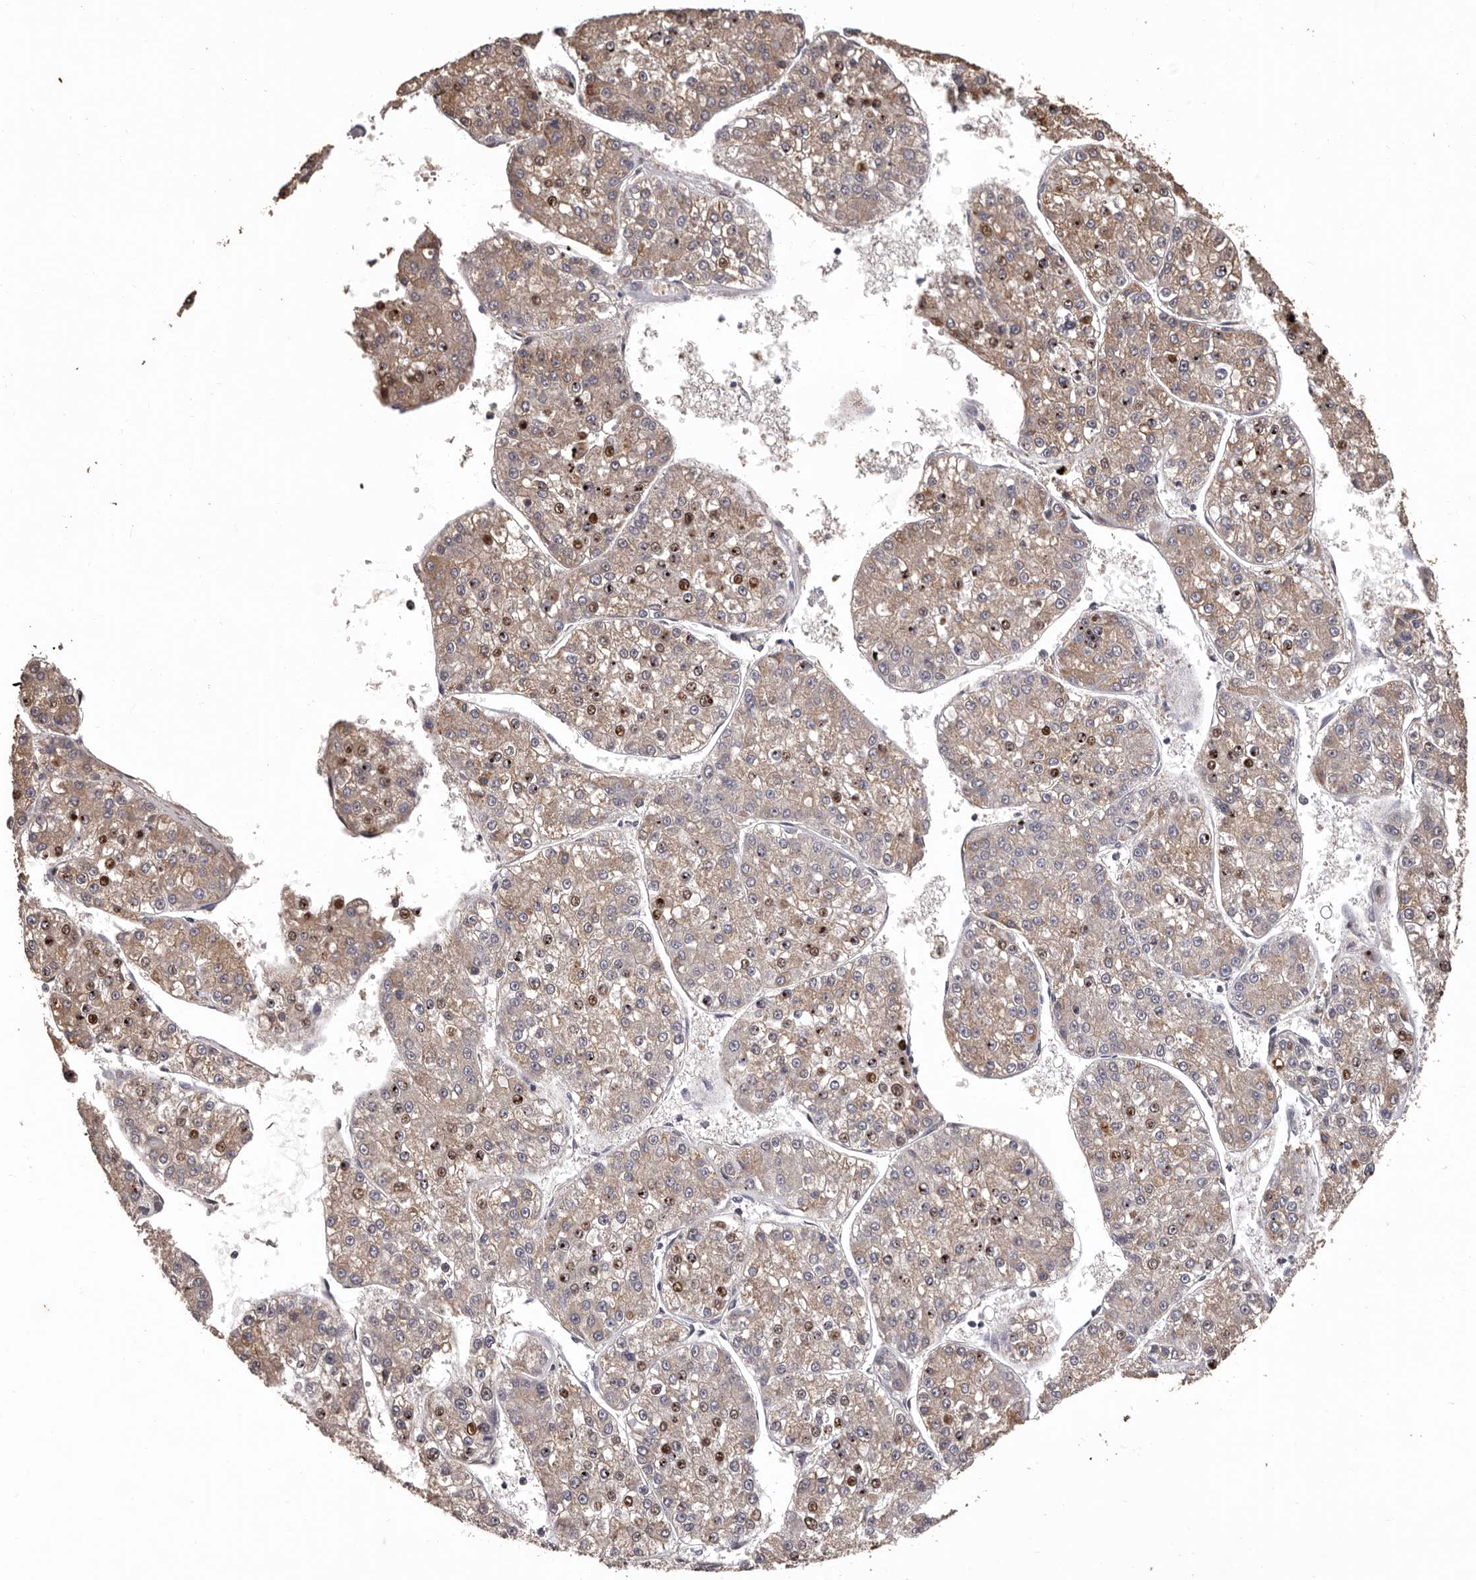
{"staining": {"intensity": "weak", "quantity": ">75%", "location": "cytoplasmic/membranous,nuclear"}, "tissue": "liver cancer", "cell_type": "Tumor cells", "image_type": "cancer", "snomed": [{"axis": "morphology", "description": "Carcinoma, Hepatocellular, NOS"}, {"axis": "topography", "description": "Liver"}], "caption": "The immunohistochemical stain labels weak cytoplasmic/membranous and nuclear expression in tumor cells of liver hepatocellular carcinoma tissue.", "gene": "ETNK1", "patient": {"sex": "female", "age": 73}}